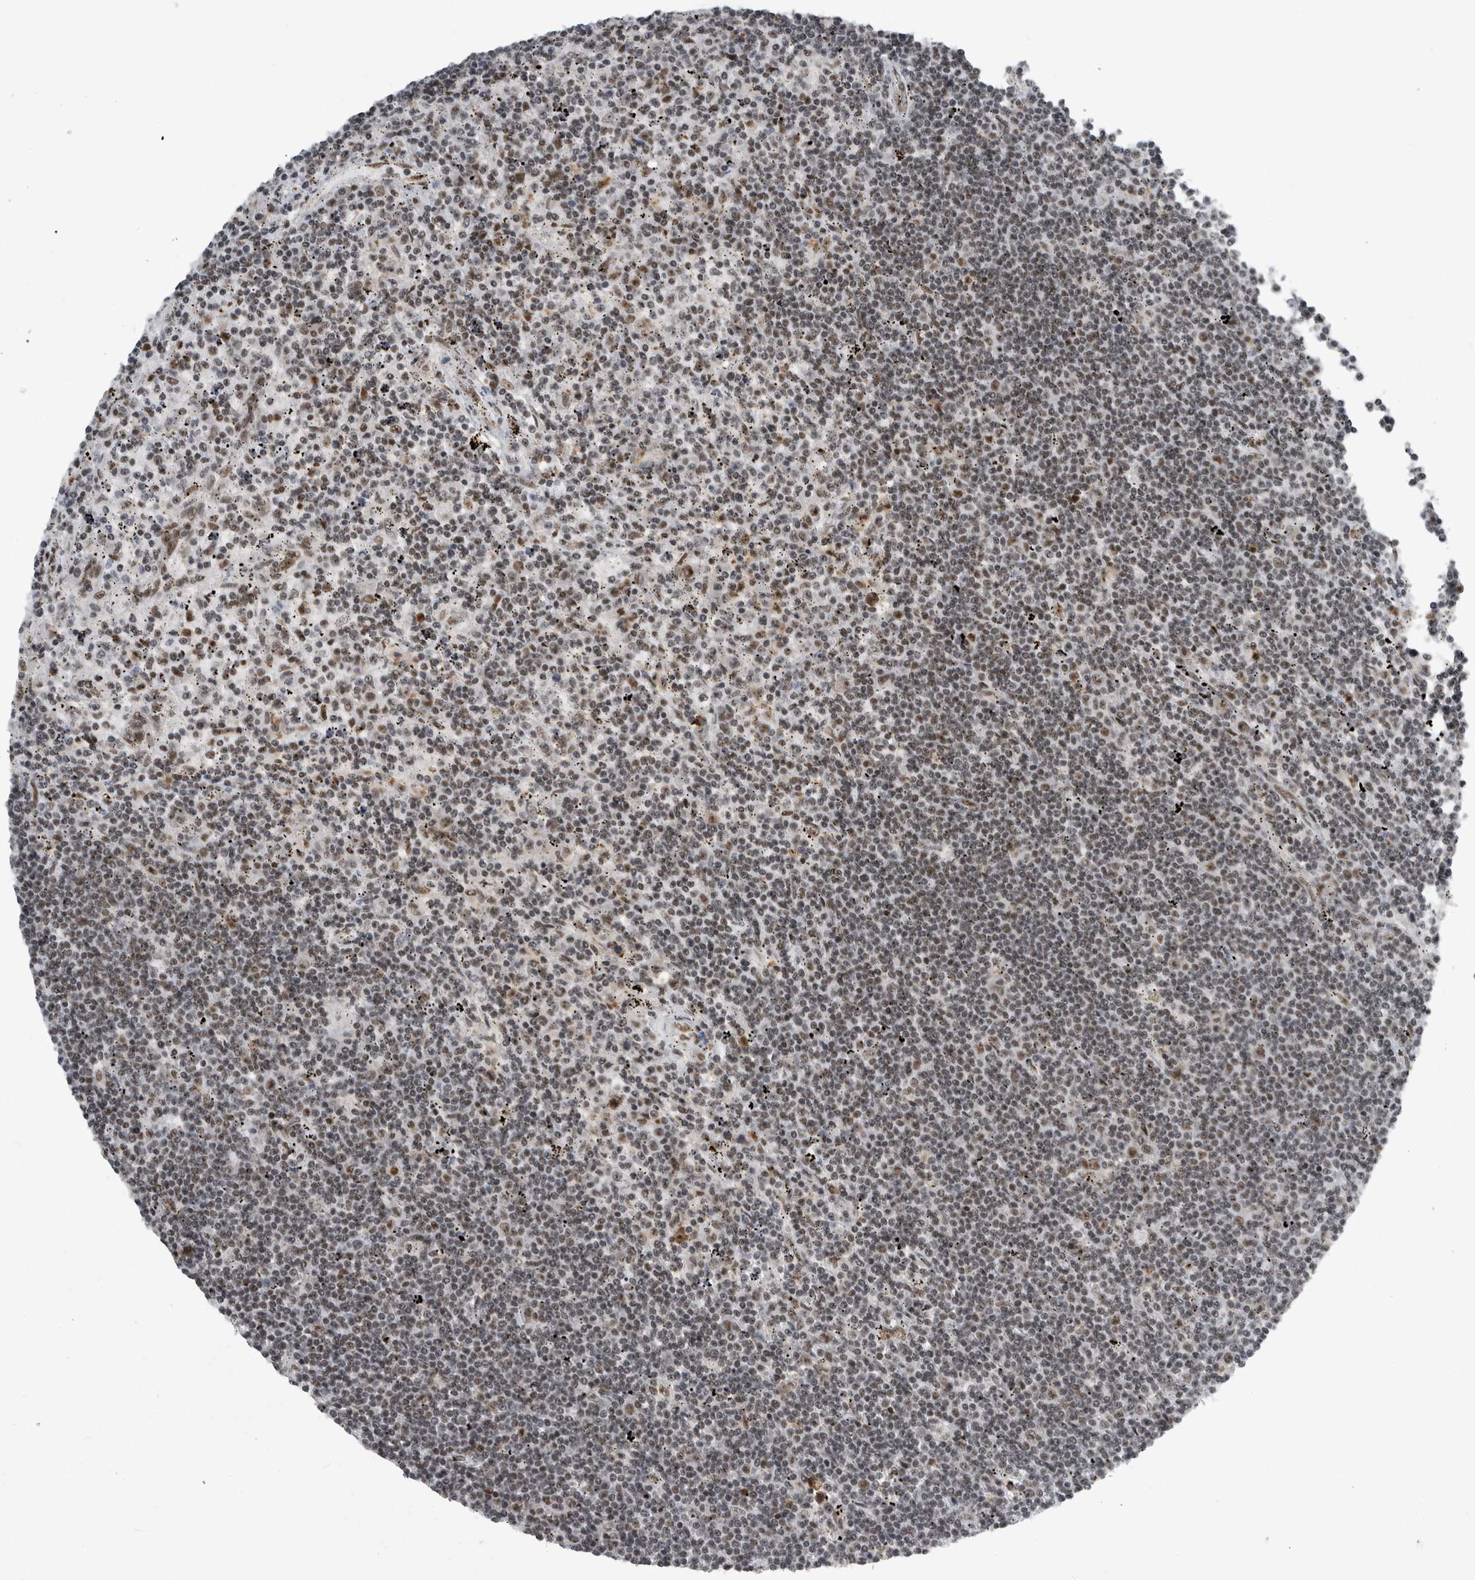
{"staining": {"intensity": "weak", "quantity": "<25%", "location": "nuclear"}, "tissue": "lymphoma", "cell_type": "Tumor cells", "image_type": "cancer", "snomed": [{"axis": "morphology", "description": "Malignant lymphoma, non-Hodgkin's type, Low grade"}, {"axis": "topography", "description": "Spleen"}], "caption": "This is an IHC photomicrograph of low-grade malignant lymphoma, non-Hodgkin's type. There is no positivity in tumor cells.", "gene": "ZSCAN2", "patient": {"sex": "male", "age": 76}}